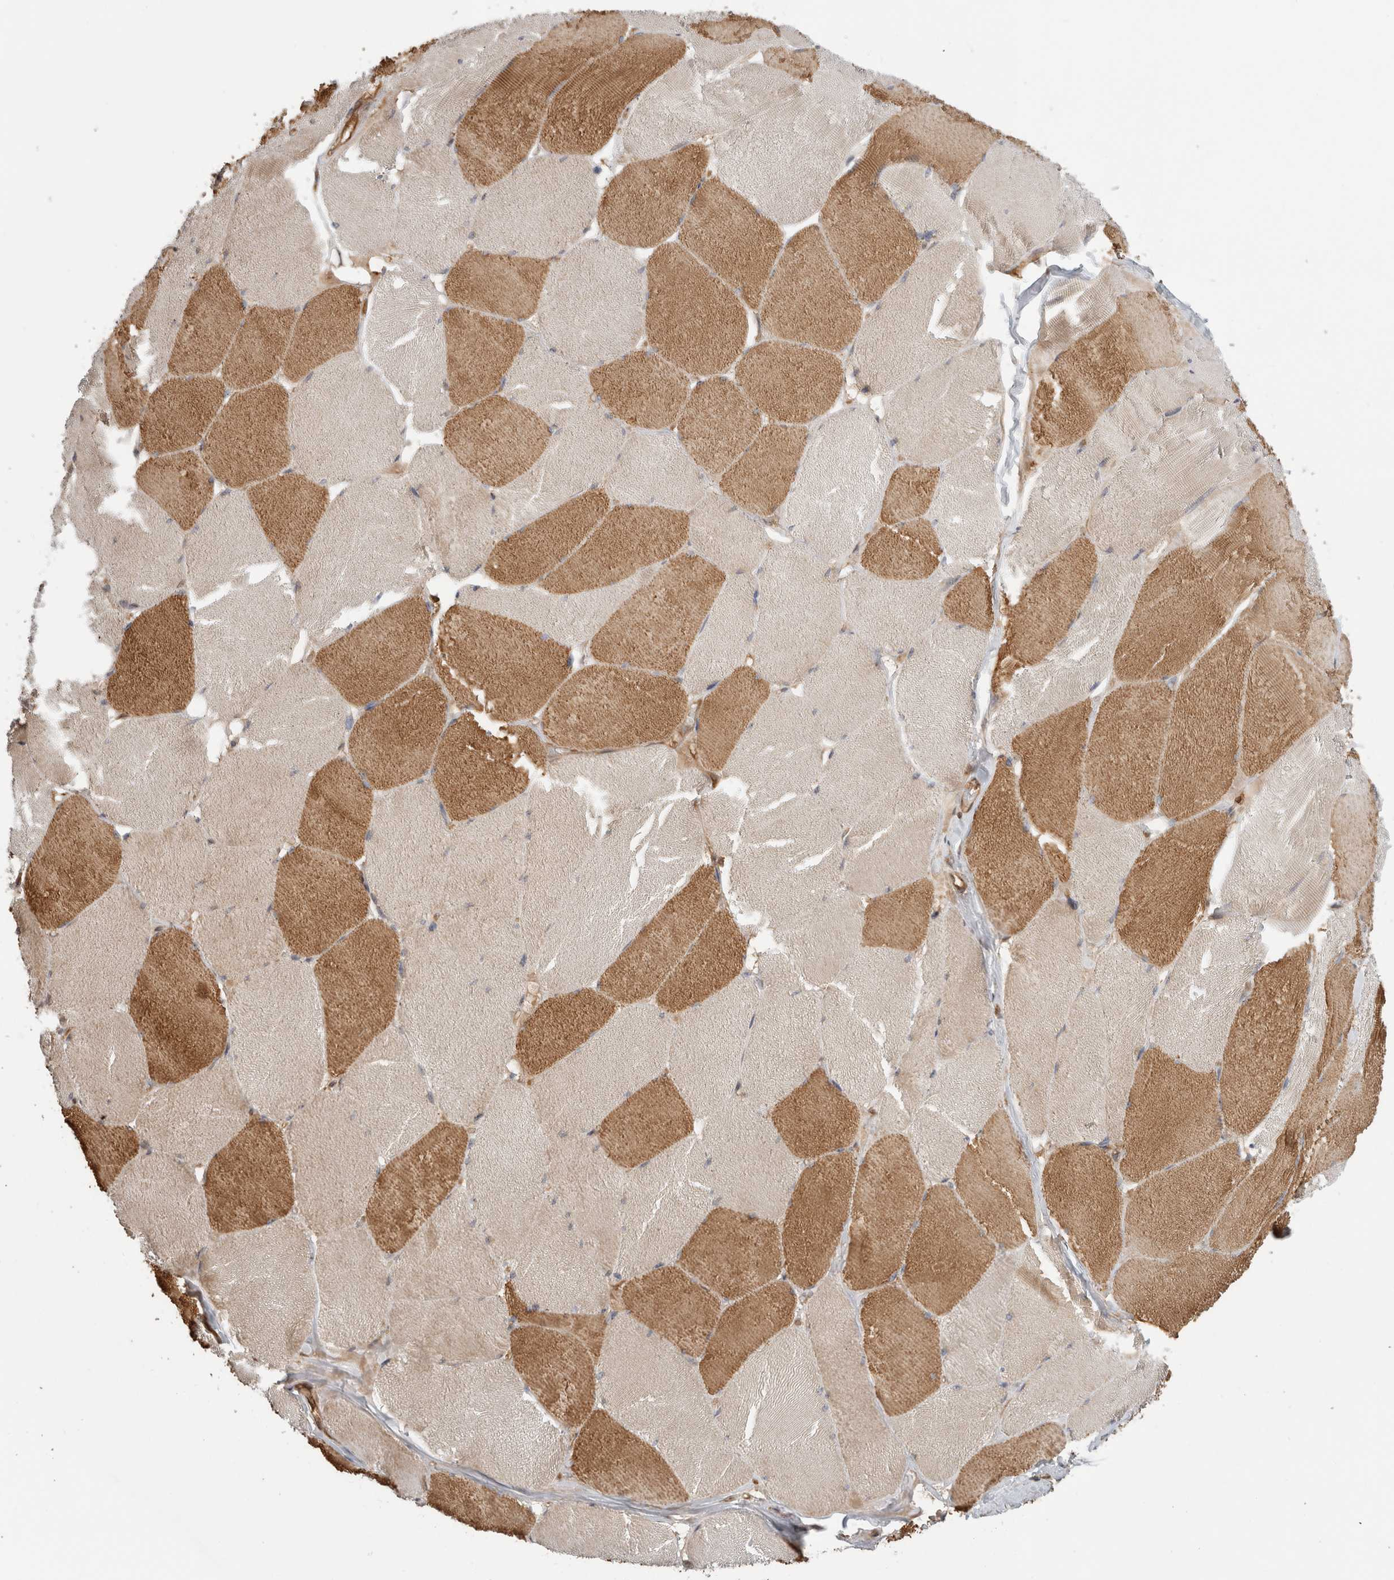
{"staining": {"intensity": "moderate", "quantity": ">75%", "location": "cytoplasmic/membranous"}, "tissue": "skeletal muscle", "cell_type": "Myocytes", "image_type": "normal", "snomed": [{"axis": "morphology", "description": "Normal tissue, NOS"}, {"axis": "topography", "description": "Skin"}, {"axis": "topography", "description": "Skeletal muscle"}], "caption": "Skeletal muscle was stained to show a protein in brown. There is medium levels of moderate cytoplasmic/membranous positivity in about >75% of myocytes. The staining was performed using DAB (3,3'-diaminobenzidine) to visualize the protein expression in brown, while the nuclei were stained in blue with hematoxylin (Magnification: 20x).", "gene": "WASF2", "patient": {"sex": "male", "age": 83}}